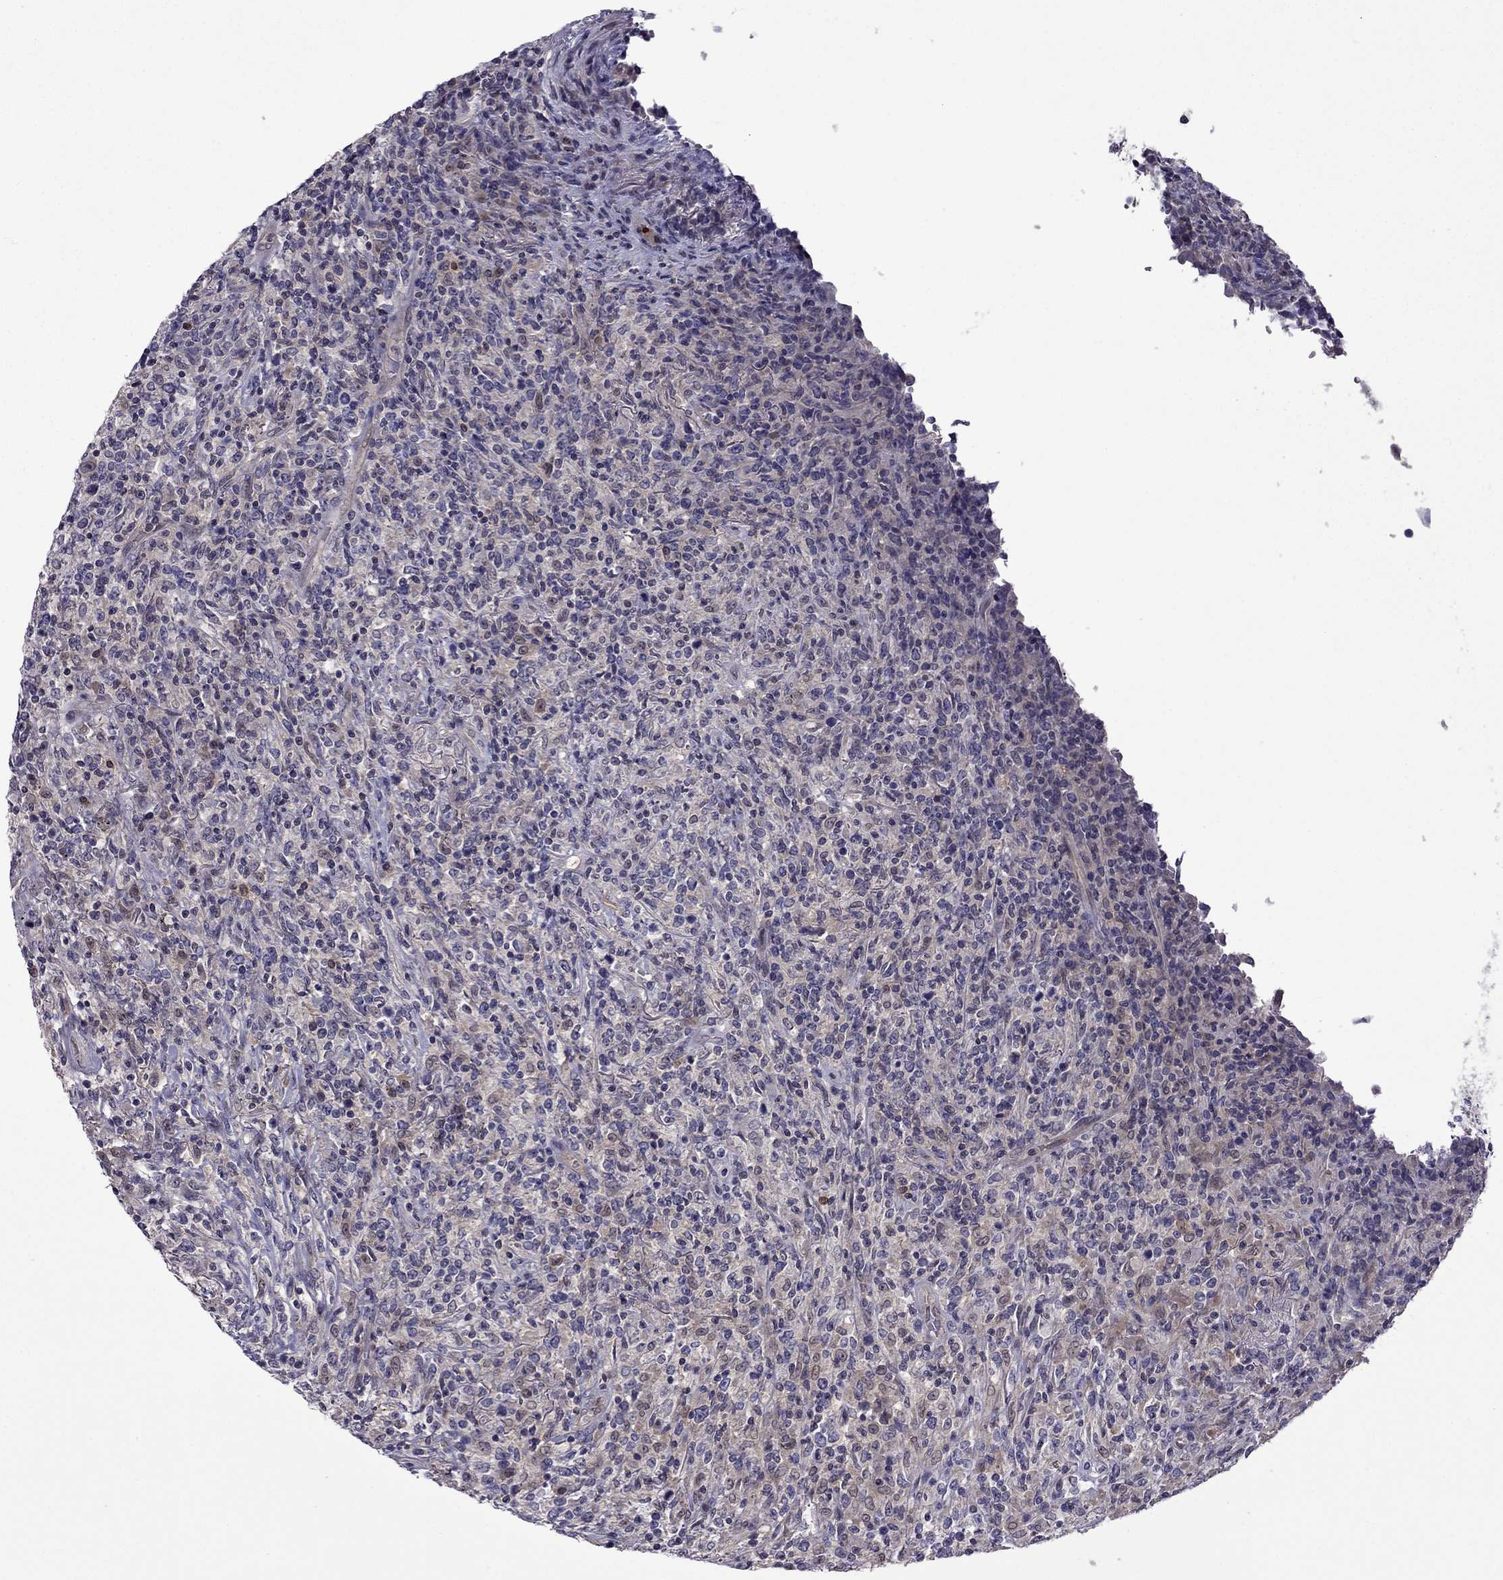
{"staining": {"intensity": "negative", "quantity": "none", "location": "none"}, "tissue": "lymphoma", "cell_type": "Tumor cells", "image_type": "cancer", "snomed": [{"axis": "morphology", "description": "Malignant lymphoma, non-Hodgkin's type, High grade"}, {"axis": "topography", "description": "Lung"}], "caption": "This is a micrograph of immunohistochemistry (IHC) staining of malignant lymphoma, non-Hodgkin's type (high-grade), which shows no positivity in tumor cells.", "gene": "CDK5", "patient": {"sex": "male", "age": 79}}